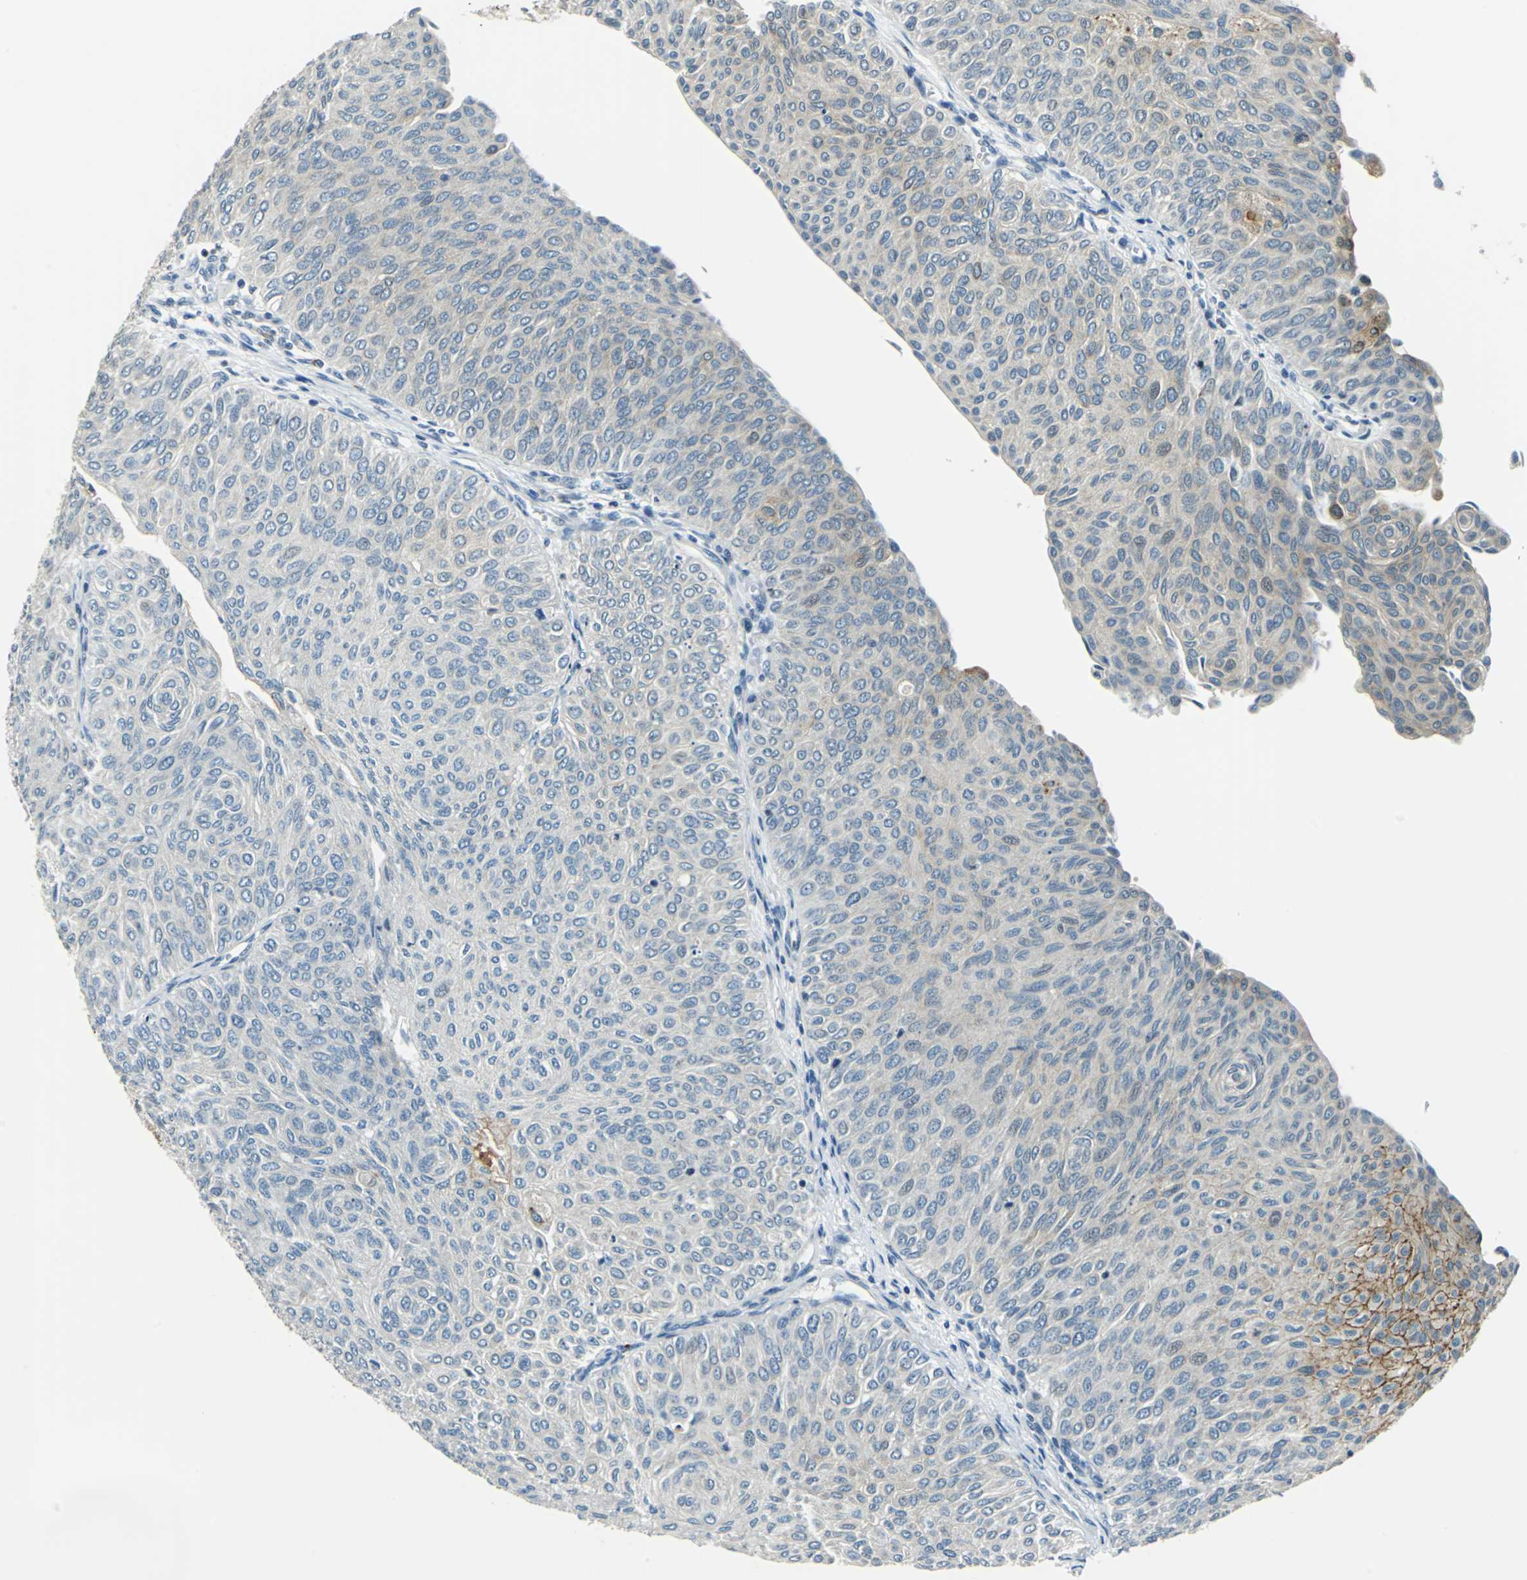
{"staining": {"intensity": "moderate", "quantity": "<25%", "location": "cytoplasmic/membranous"}, "tissue": "urothelial cancer", "cell_type": "Tumor cells", "image_type": "cancer", "snomed": [{"axis": "morphology", "description": "Urothelial carcinoma, Low grade"}, {"axis": "topography", "description": "Urinary bladder"}], "caption": "Urothelial cancer stained for a protein (brown) demonstrates moderate cytoplasmic/membranous positive expression in approximately <25% of tumor cells.", "gene": "HCFC2", "patient": {"sex": "male", "age": 78}}